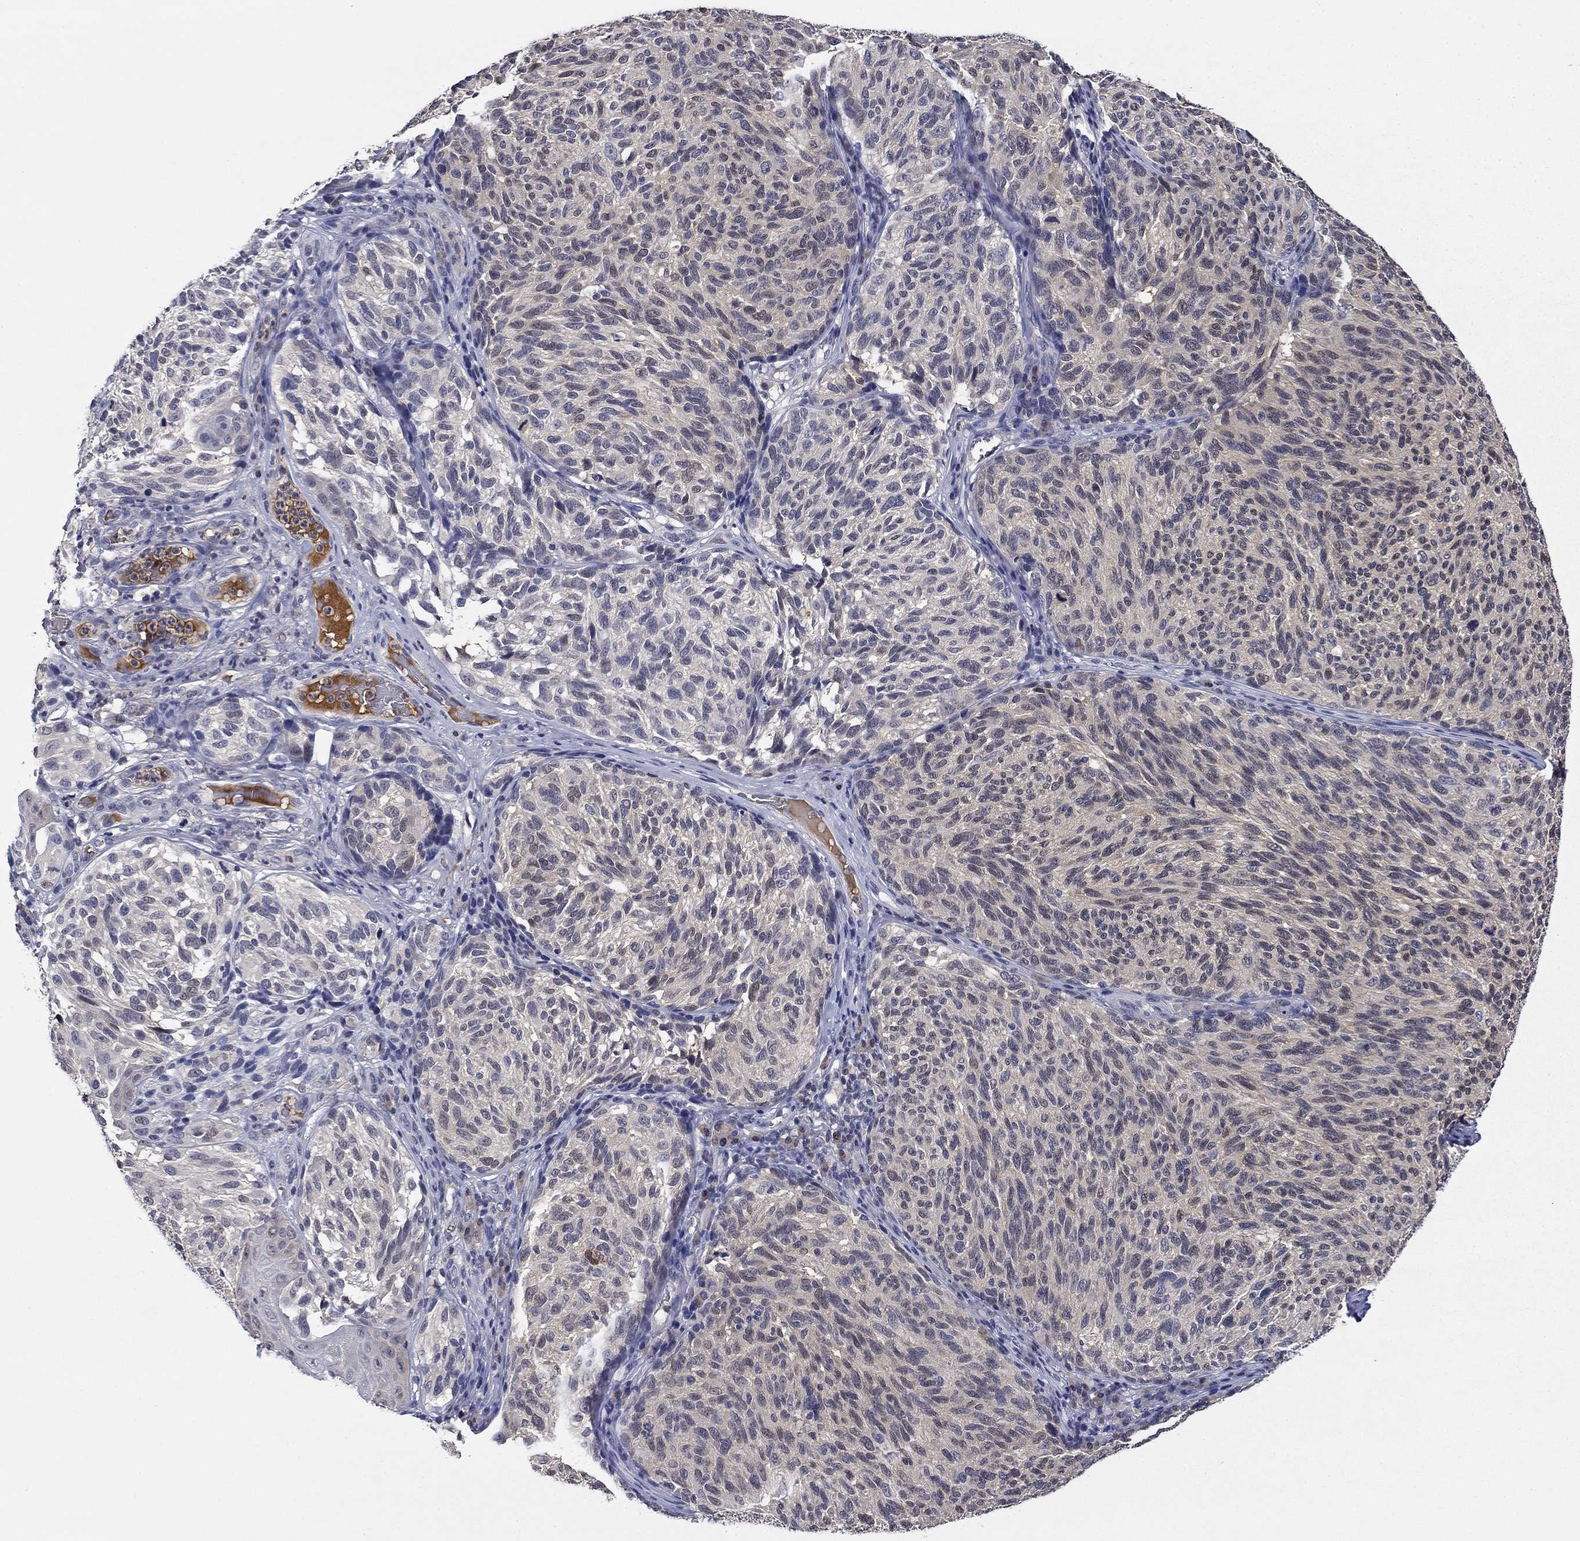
{"staining": {"intensity": "negative", "quantity": "none", "location": "none"}, "tissue": "melanoma", "cell_type": "Tumor cells", "image_type": "cancer", "snomed": [{"axis": "morphology", "description": "Malignant melanoma, NOS"}, {"axis": "topography", "description": "Skin"}], "caption": "DAB (3,3'-diaminobenzidine) immunohistochemical staining of malignant melanoma demonstrates no significant expression in tumor cells.", "gene": "DDTL", "patient": {"sex": "female", "age": 73}}